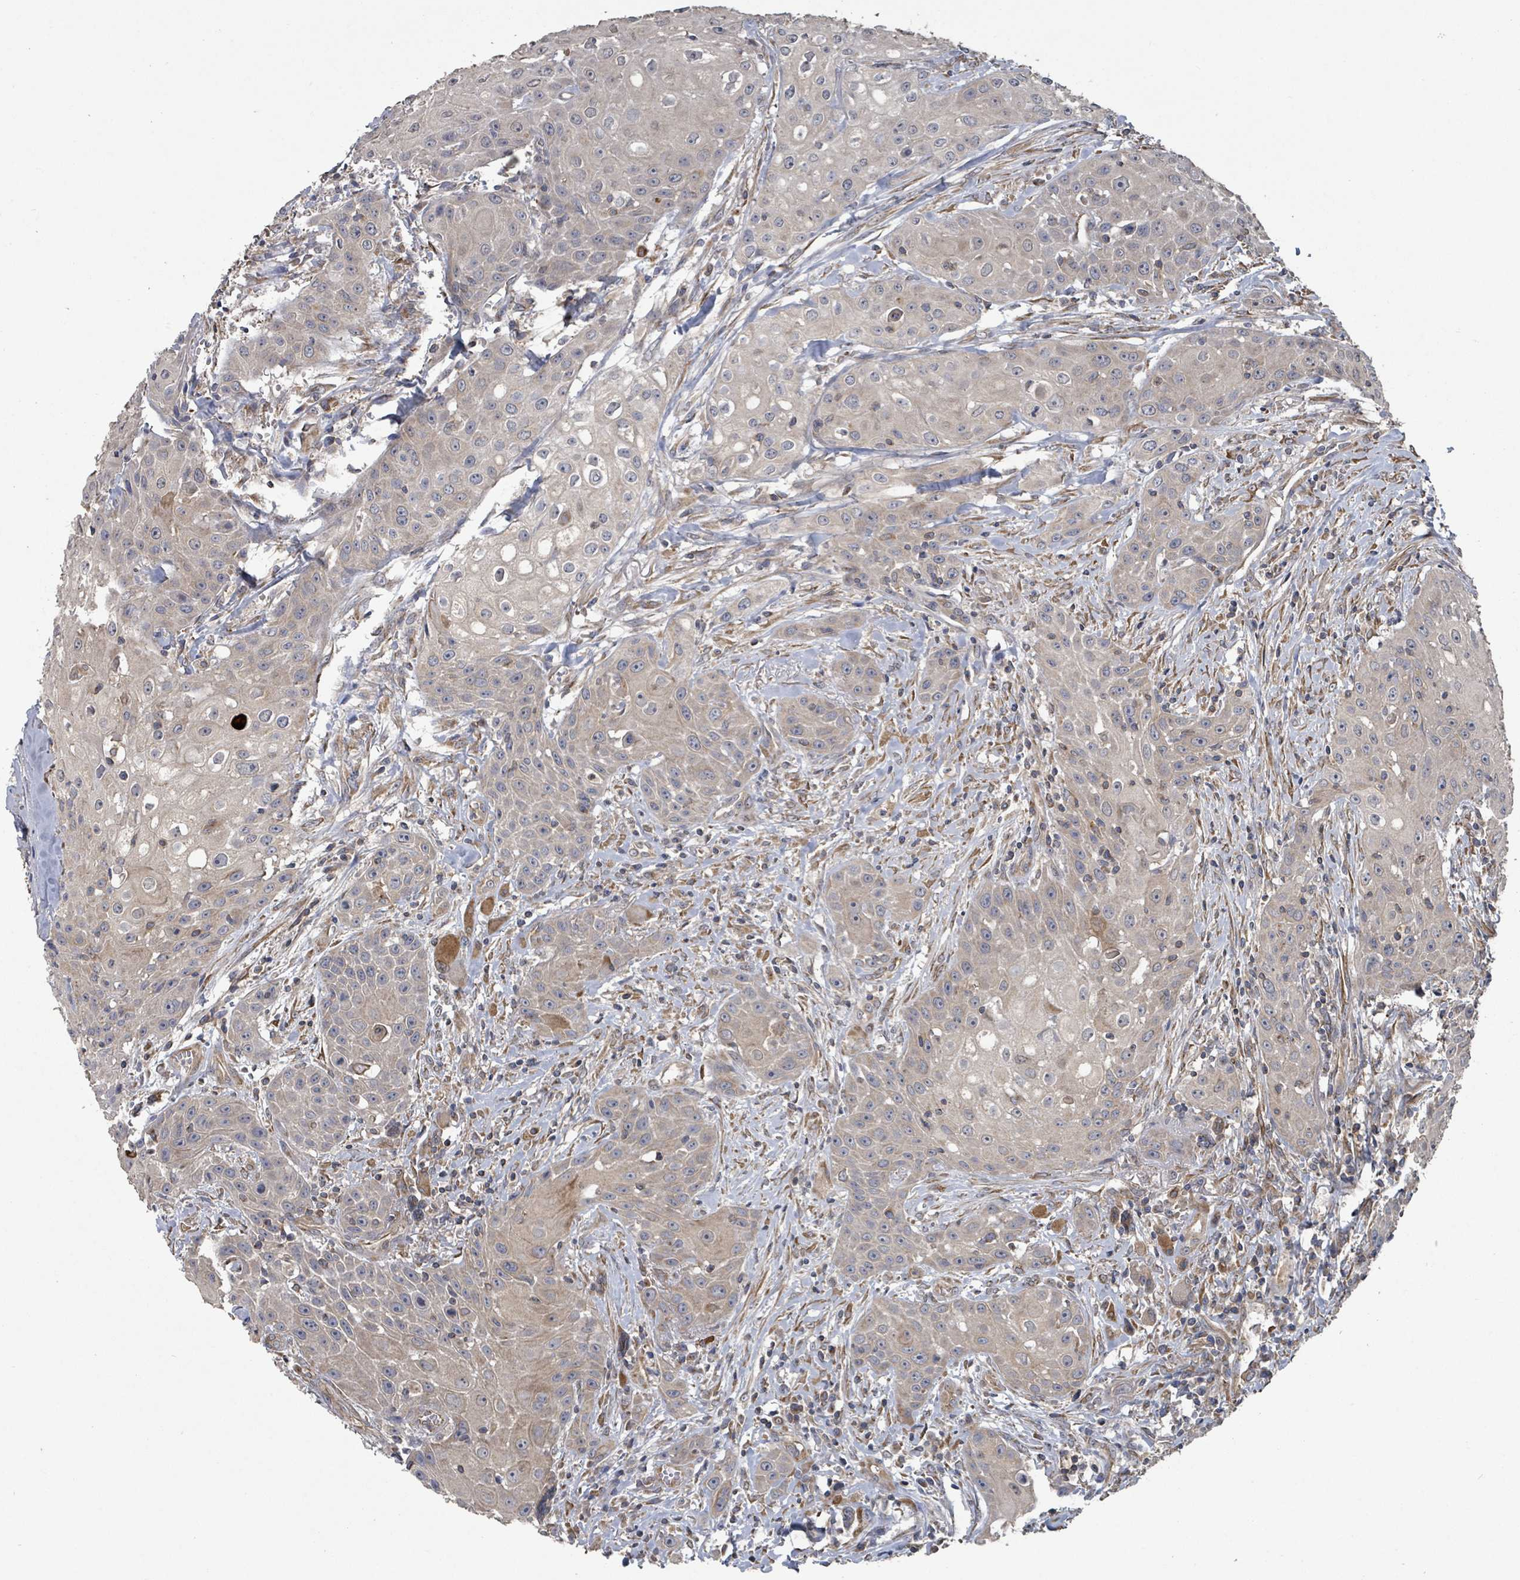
{"staining": {"intensity": "weak", "quantity": "25%-75%", "location": "cytoplasmic/membranous"}, "tissue": "head and neck cancer", "cell_type": "Tumor cells", "image_type": "cancer", "snomed": [{"axis": "morphology", "description": "Squamous cell carcinoma, NOS"}, {"axis": "topography", "description": "Oral tissue"}, {"axis": "topography", "description": "Head-Neck"}], "caption": "Immunohistochemistry (DAB) staining of head and neck squamous cell carcinoma exhibits weak cytoplasmic/membranous protein positivity in approximately 25%-75% of tumor cells.", "gene": "SLC9A7", "patient": {"sex": "female", "age": 82}}